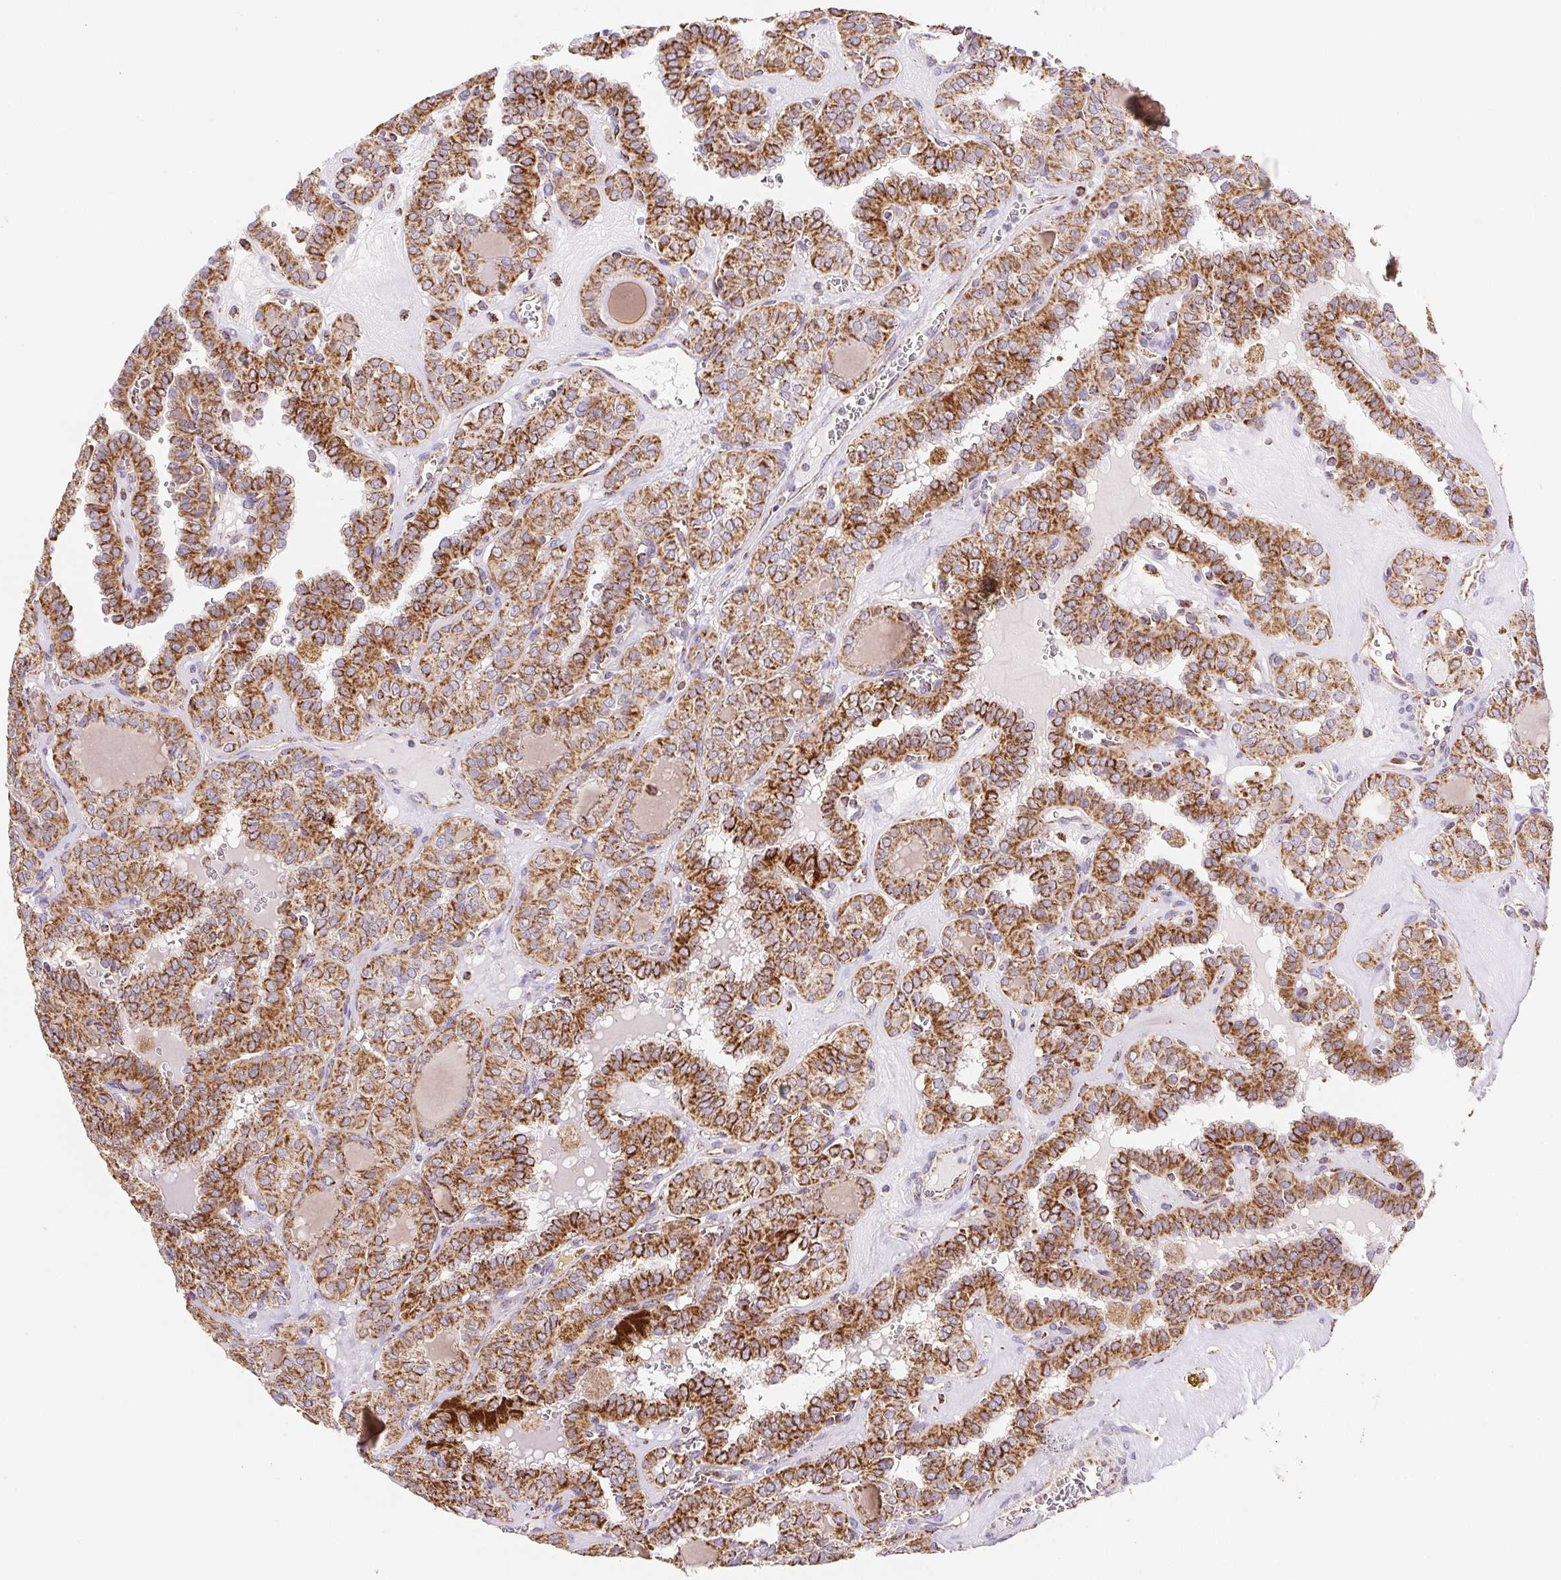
{"staining": {"intensity": "strong", "quantity": ">75%", "location": "cytoplasmic/membranous"}, "tissue": "thyroid cancer", "cell_type": "Tumor cells", "image_type": "cancer", "snomed": [{"axis": "morphology", "description": "Papillary adenocarcinoma, NOS"}, {"axis": "topography", "description": "Thyroid gland"}], "caption": "IHC image of thyroid papillary adenocarcinoma stained for a protein (brown), which exhibits high levels of strong cytoplasmic/membranous positivity in approximately >75% of tumor cells.", "gene": "NIPSNAP2", "patient": {"sex": "female", "age": 41}}